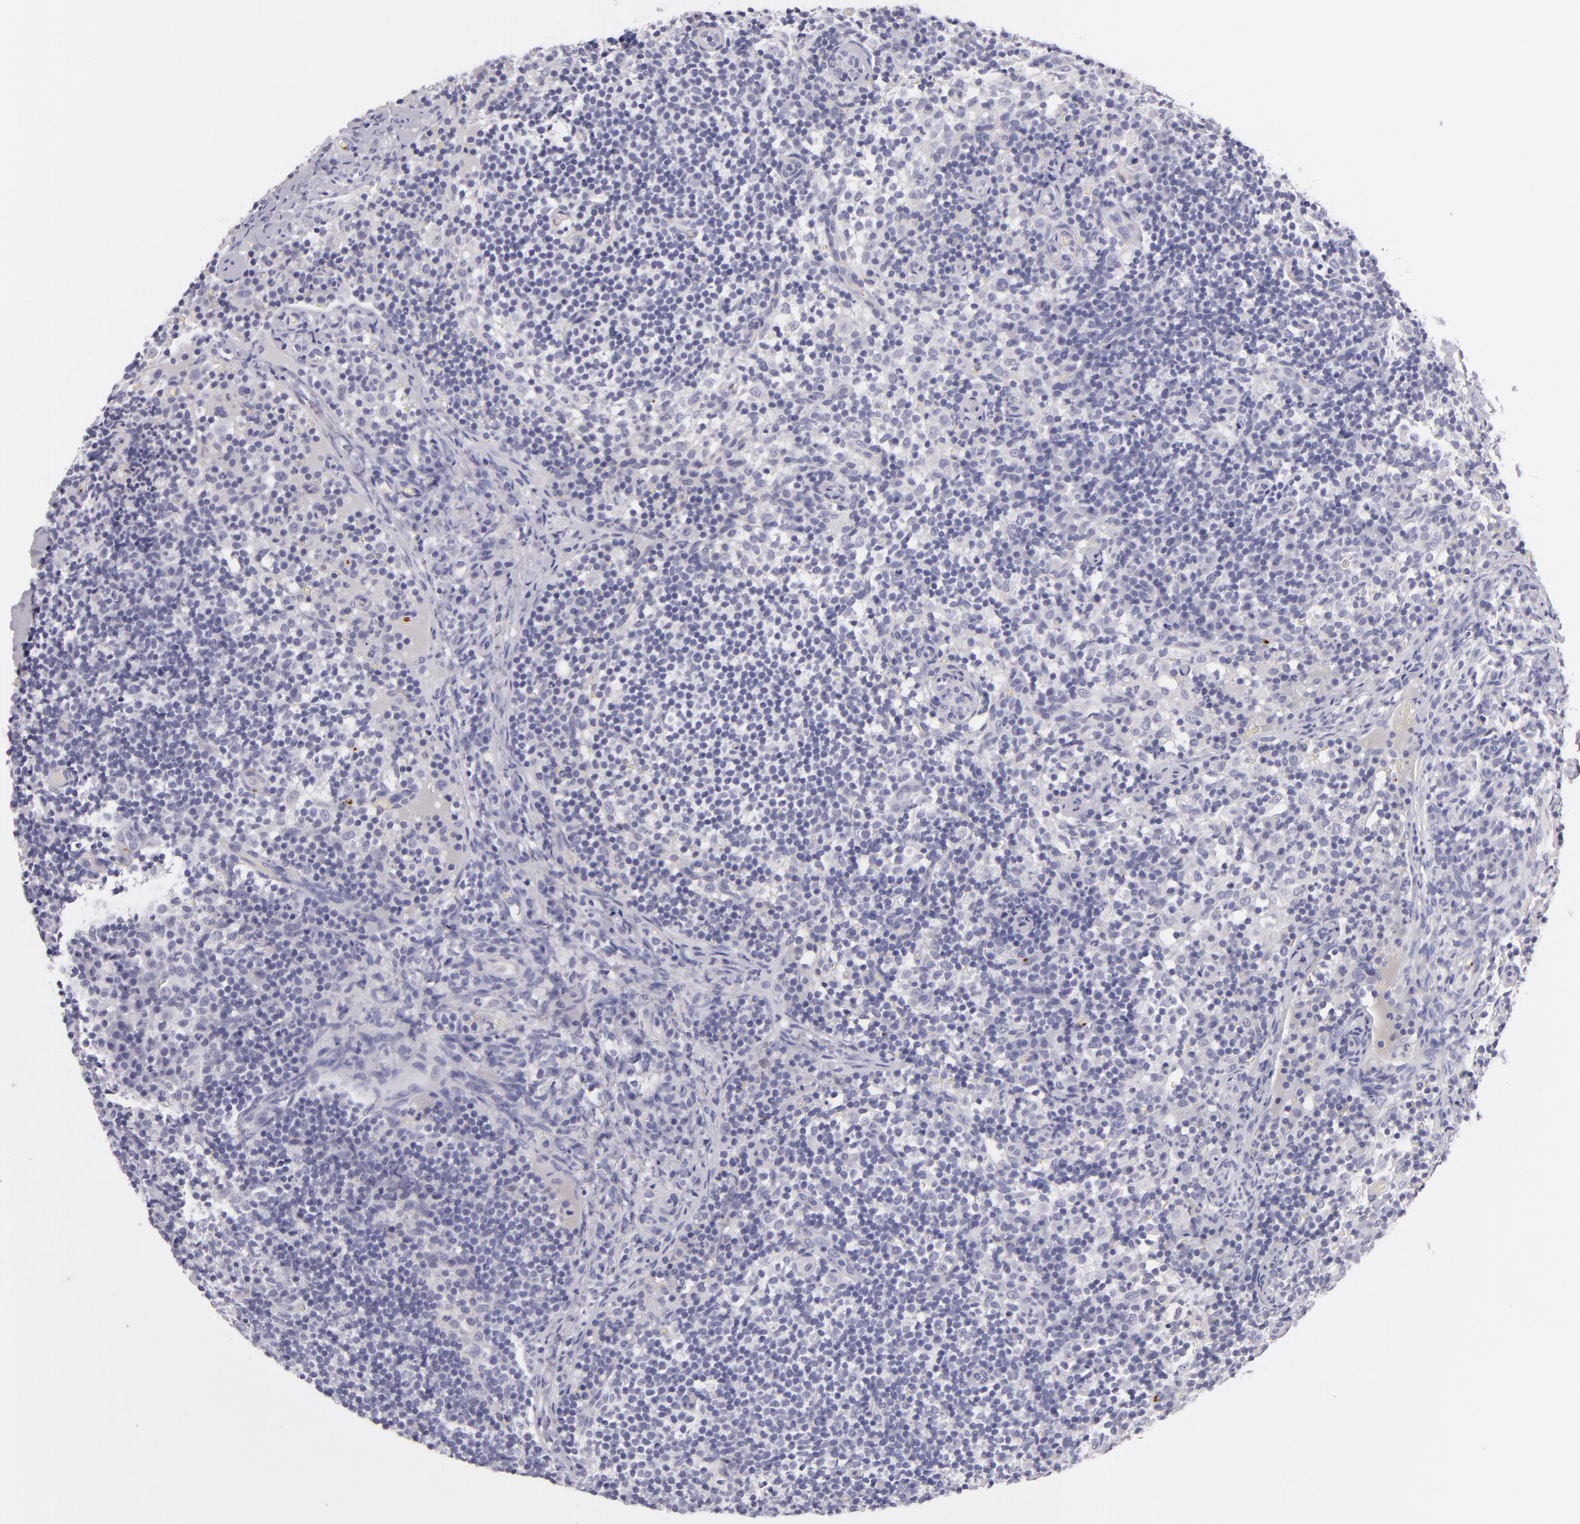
{"staining": {"intensity": "negative", "quantity": "none", "location": "none"}, "tissue": "lymph node", "cell_type": "Germinal center cells", "image_type": "normal", "snomed": [{"axis": "morphology", "description": "Normal tissue, NOS"}, {"axis": "morphology", "description": "Inflammation, NOS"}, {"axis": "topography", "description": "Lymph node"}], "caption": "Immunohistochemical staining of benign lymph node shows no significant staining in germinal center cells.", "gene": "GP1BA", "patient": {"sex": "male", "age": 46}}